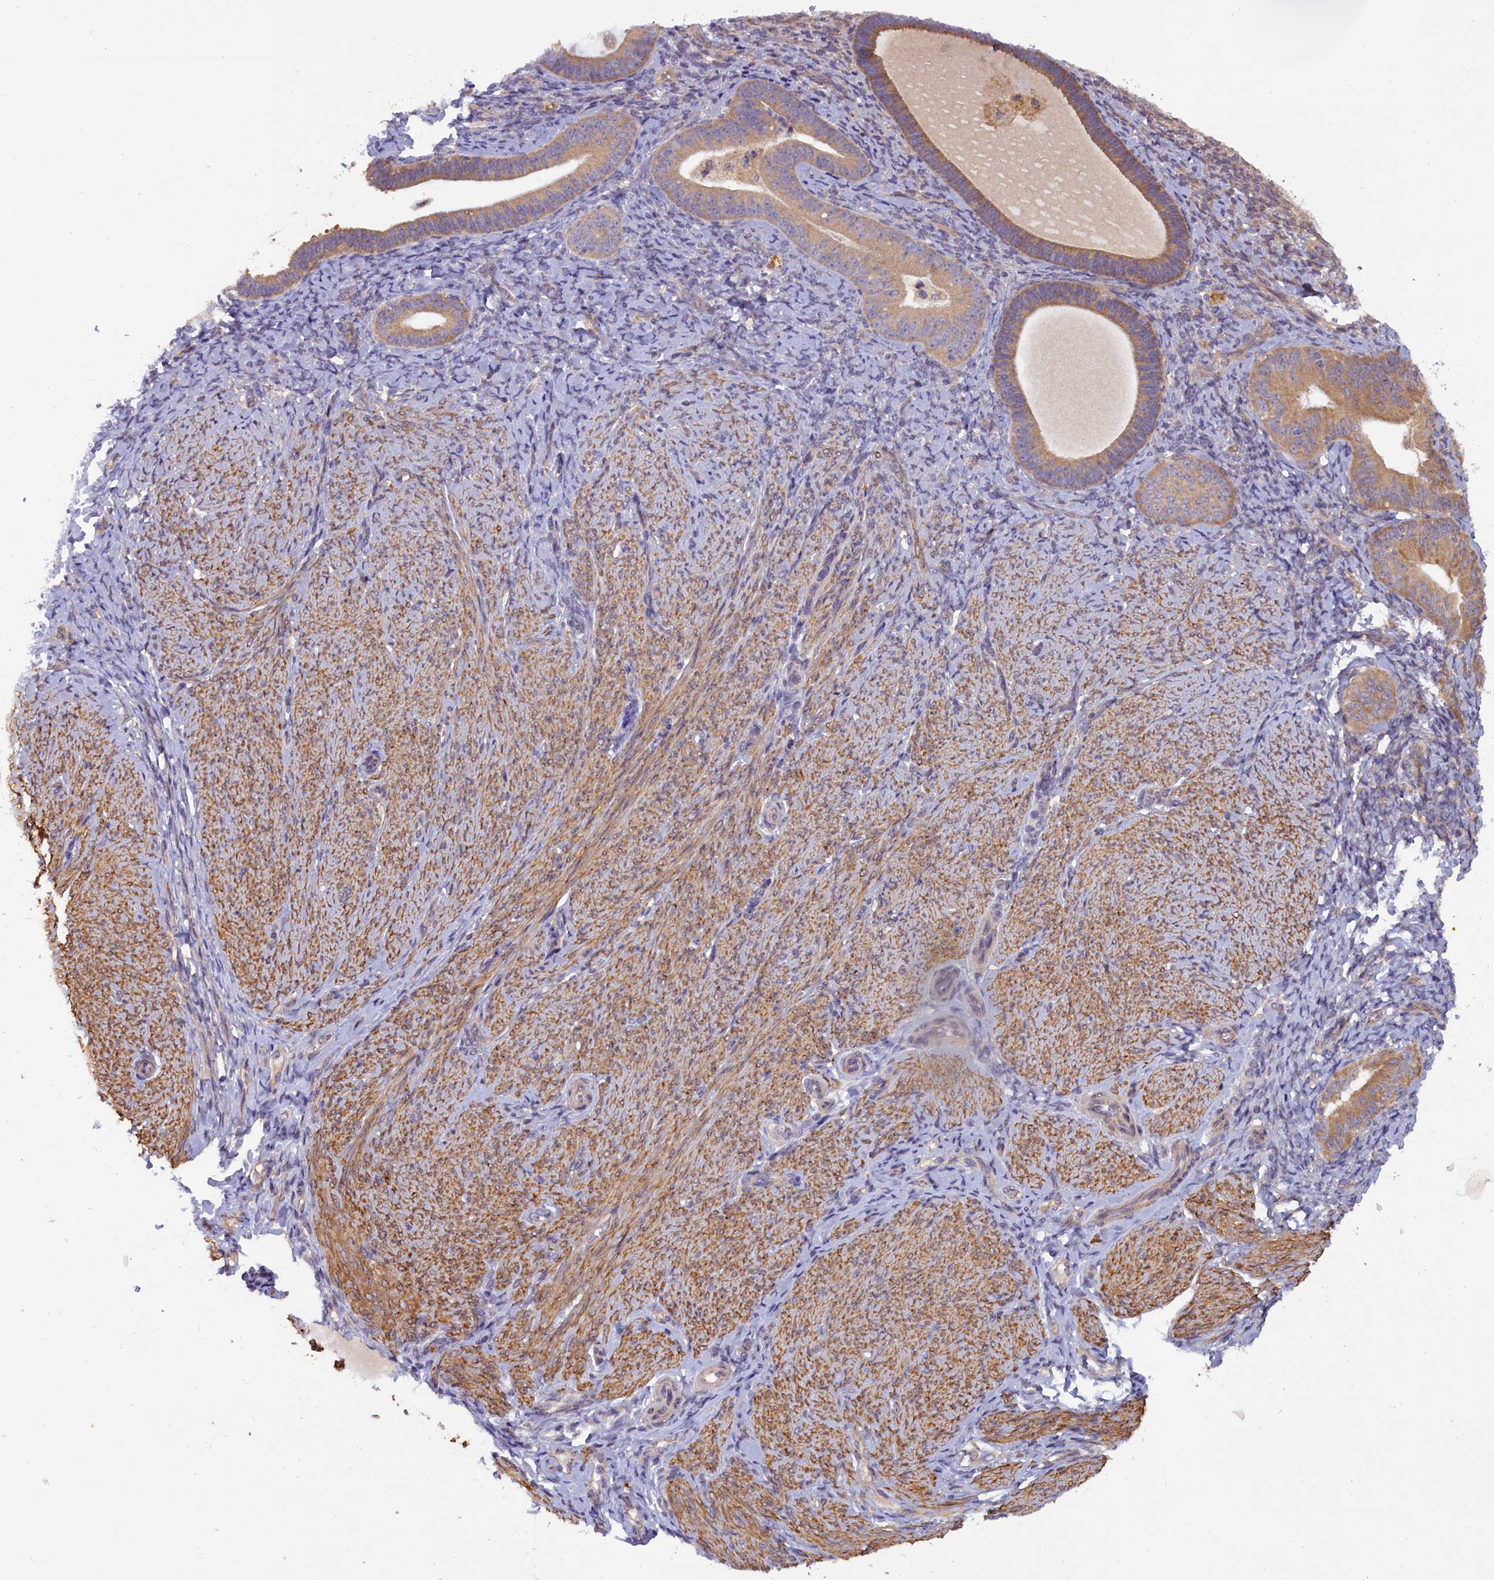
{"staining": {"intensity": "weak", "quantity": "25%-75%", "location": "cytoplasmic/membranous"}, "tissue": "endometrium", "cell_type": "Cells in endometrial stroma", "image_type": "normal", "snomed": [{"axis": "morphology", "description": "Normal tissue, NOS"}, {"axis": "topography", "description": "Endometrium"}], "caption": "Human endometrium stained with a brown dye displays weak cytoplasmic/membranous positive expression in approximately 25%-75% of cells in endometrial stroma.", "gene": "CCDC9B", "patient": {"sex": "female", "age": 65}}